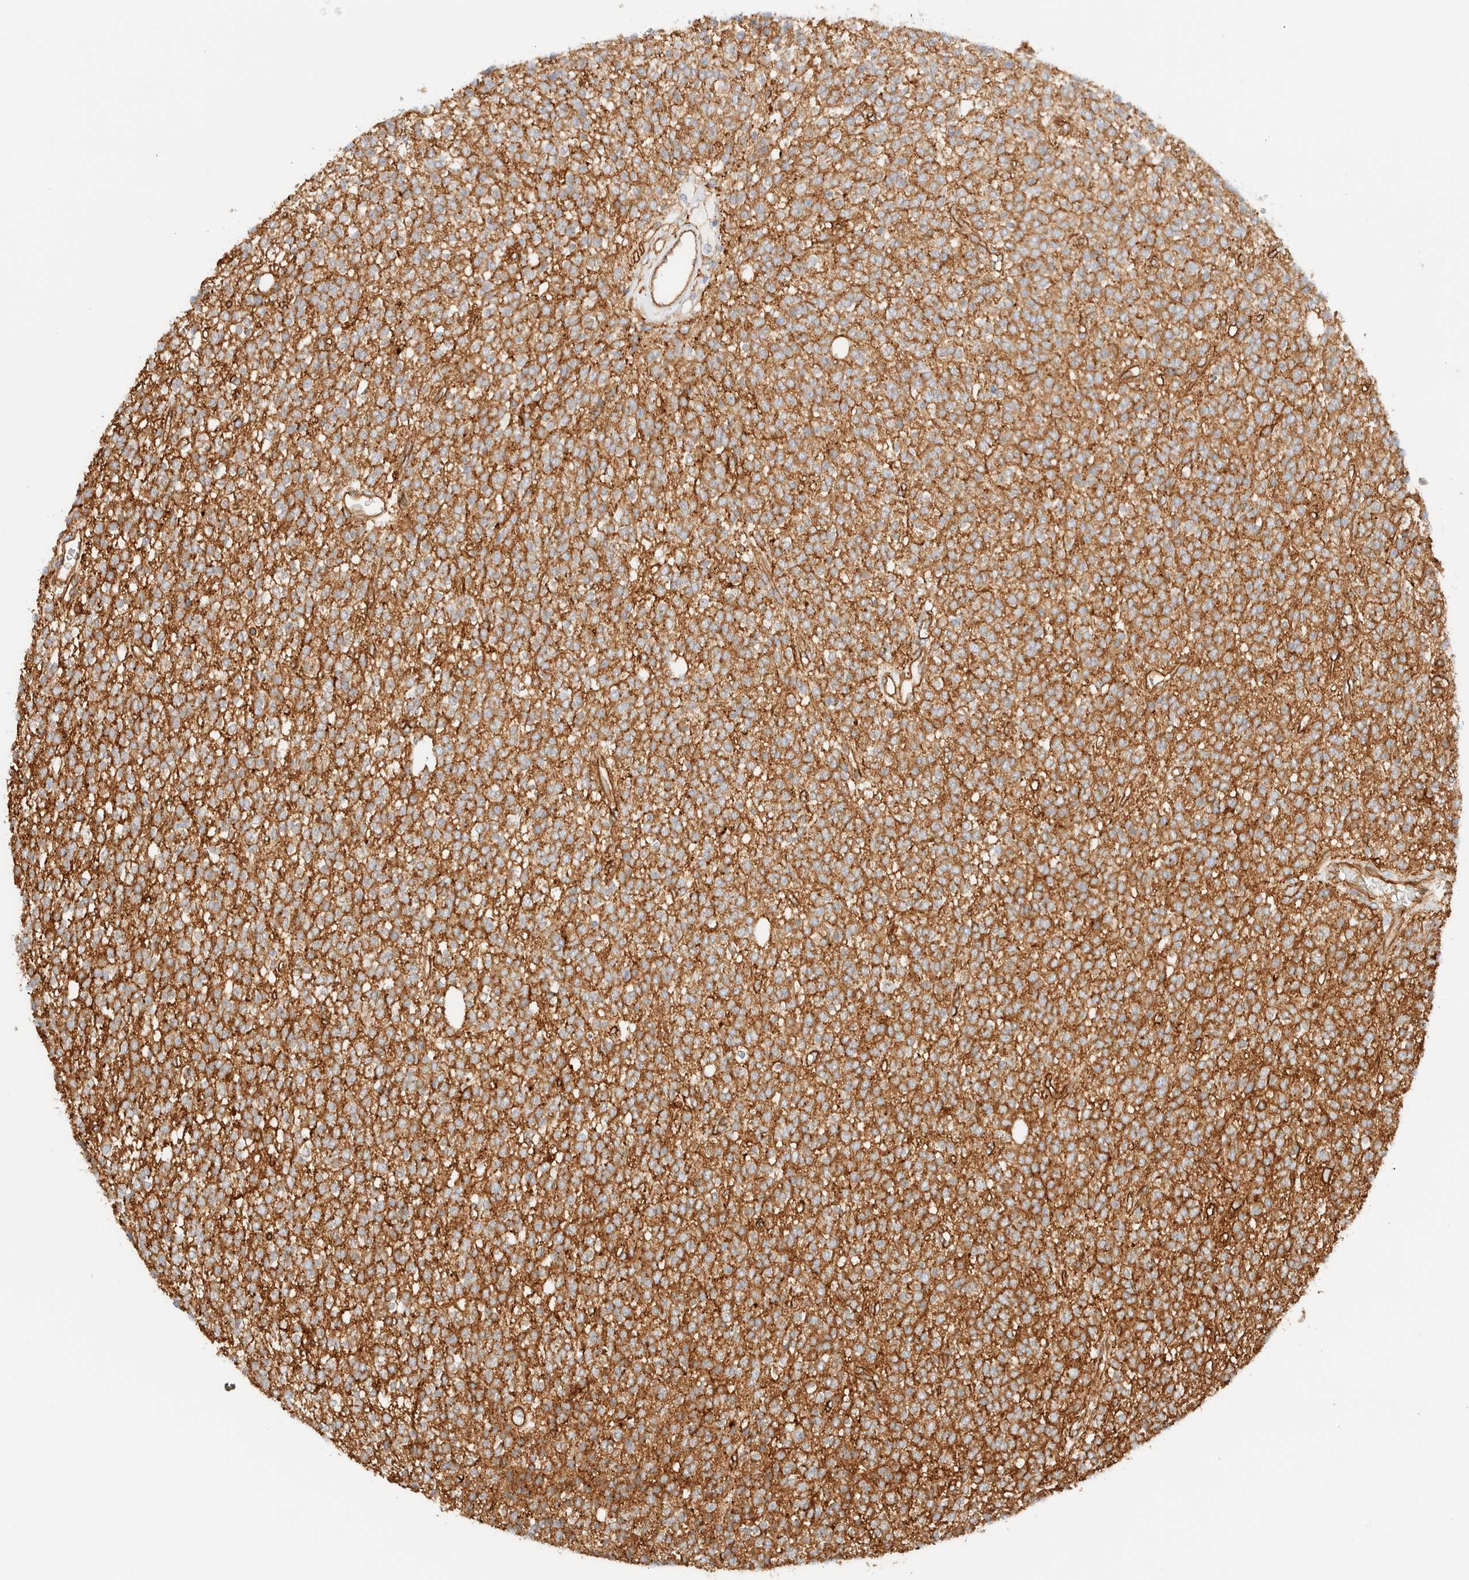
{"staining": {"intensity": "moderate", "quantity": ">75%", "location": "cytoplasmic/membranous"}, "tissue": "glioma", "cell_type": "Tumor cells", "image_type": "cancer", "snomed": [{"axis": "morphology", "description": "Glioma, malignant, High grade"}, {"axis": "topography", "description": "Brain"}], "caption": "Immunohistochemical staining of glioma exhibits moderate cytoplasmic/membranous protein staining in about >75% of tumor cells.", "gene": "CYB5R4", "patient": {"sex": "male", "age": 34}}